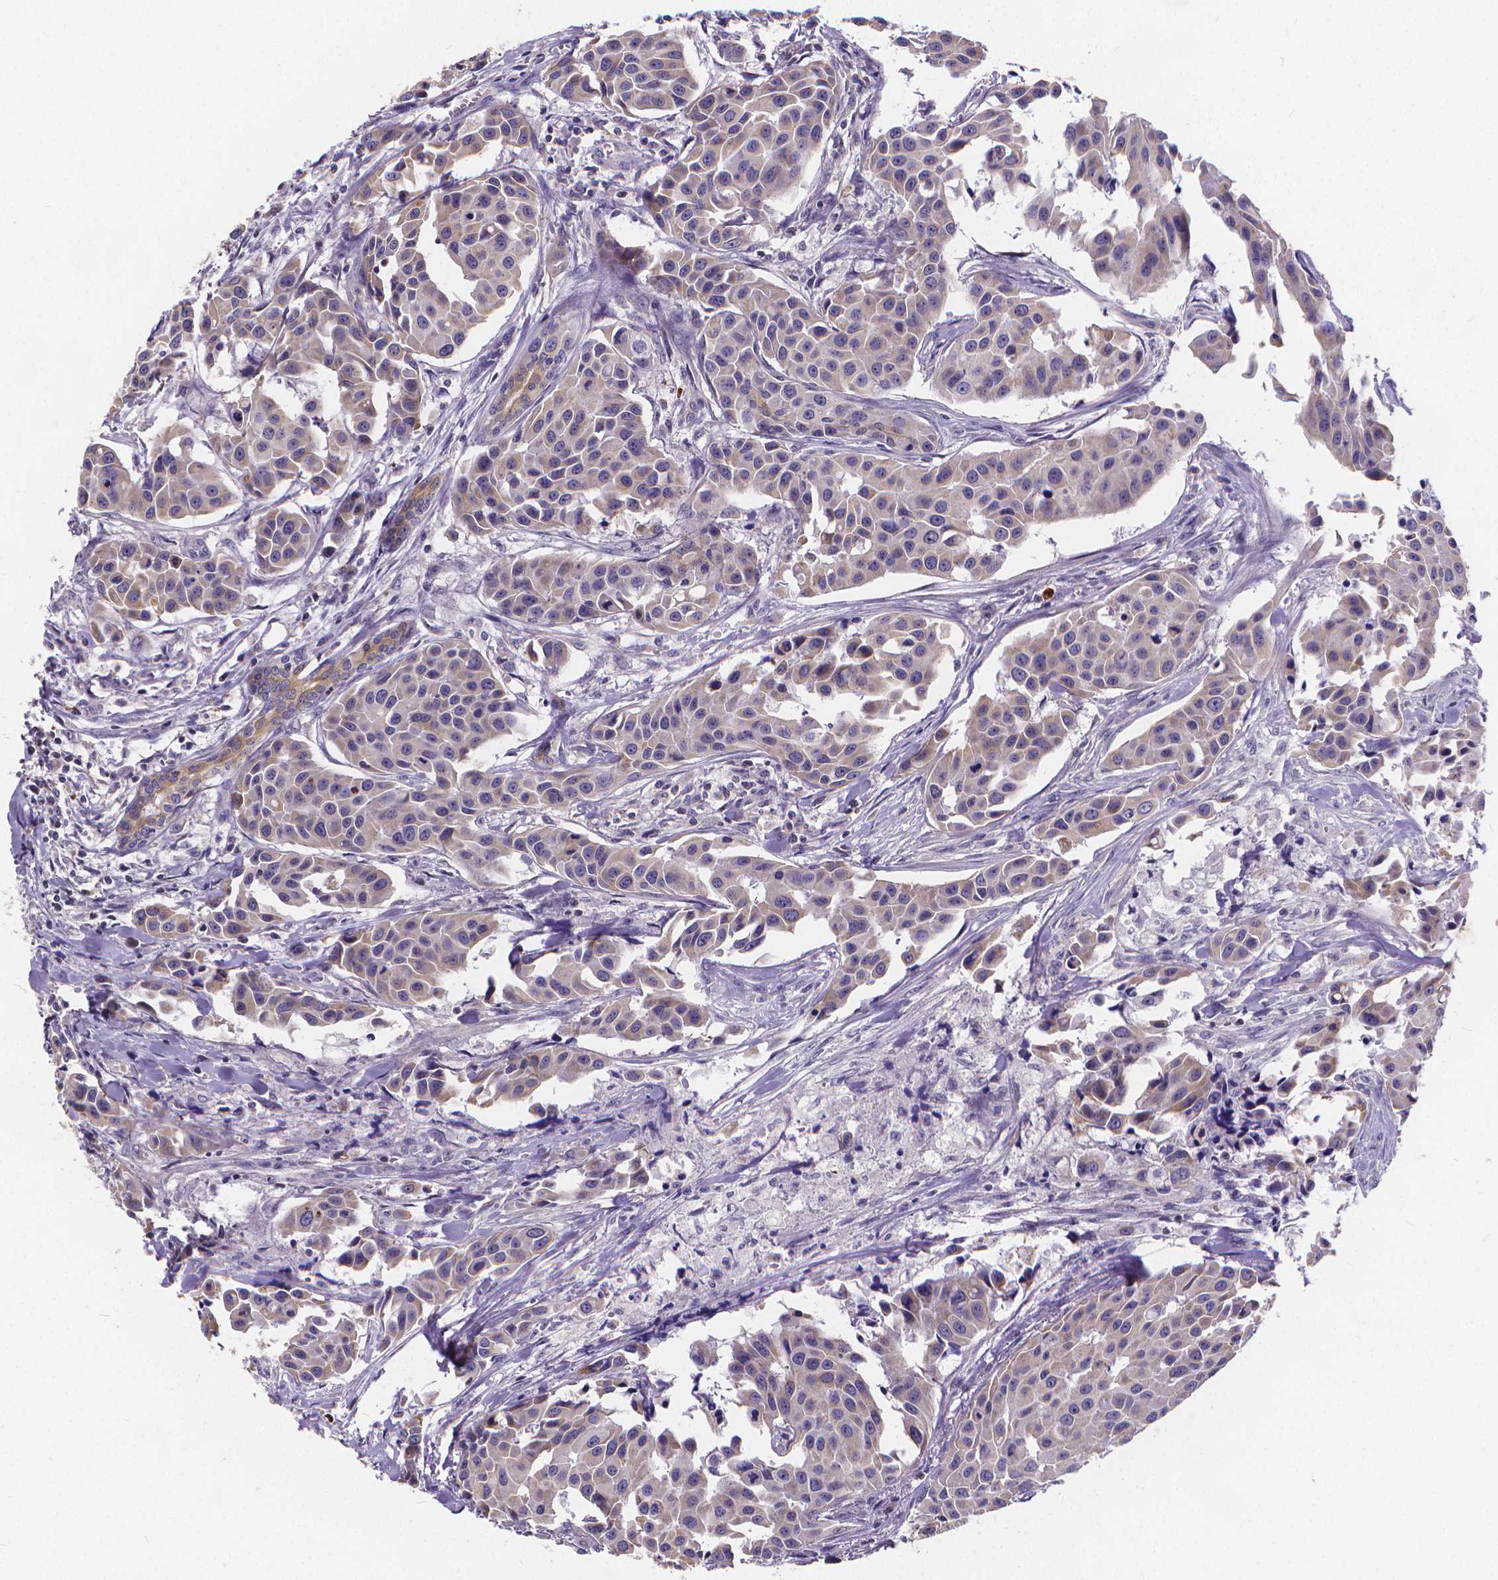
{"staining": {"intensity": "negative", "quantity": "none", "location": "none"}, "tissue": "head and neck cancer", "cell_type": "Tumor cells", "image_type": "cancer", "snomed": [{"axis": "morphology", "description": "Adenocarcinoma, NOS"}, {"axis": "topography", "description": "Head-Neck"}], "caption": "There is no significant positivity in tumor cells of head and neck adenocarcinoma.", "gene": "GLRB", "patient": {"sex": "male", "age": 76}}